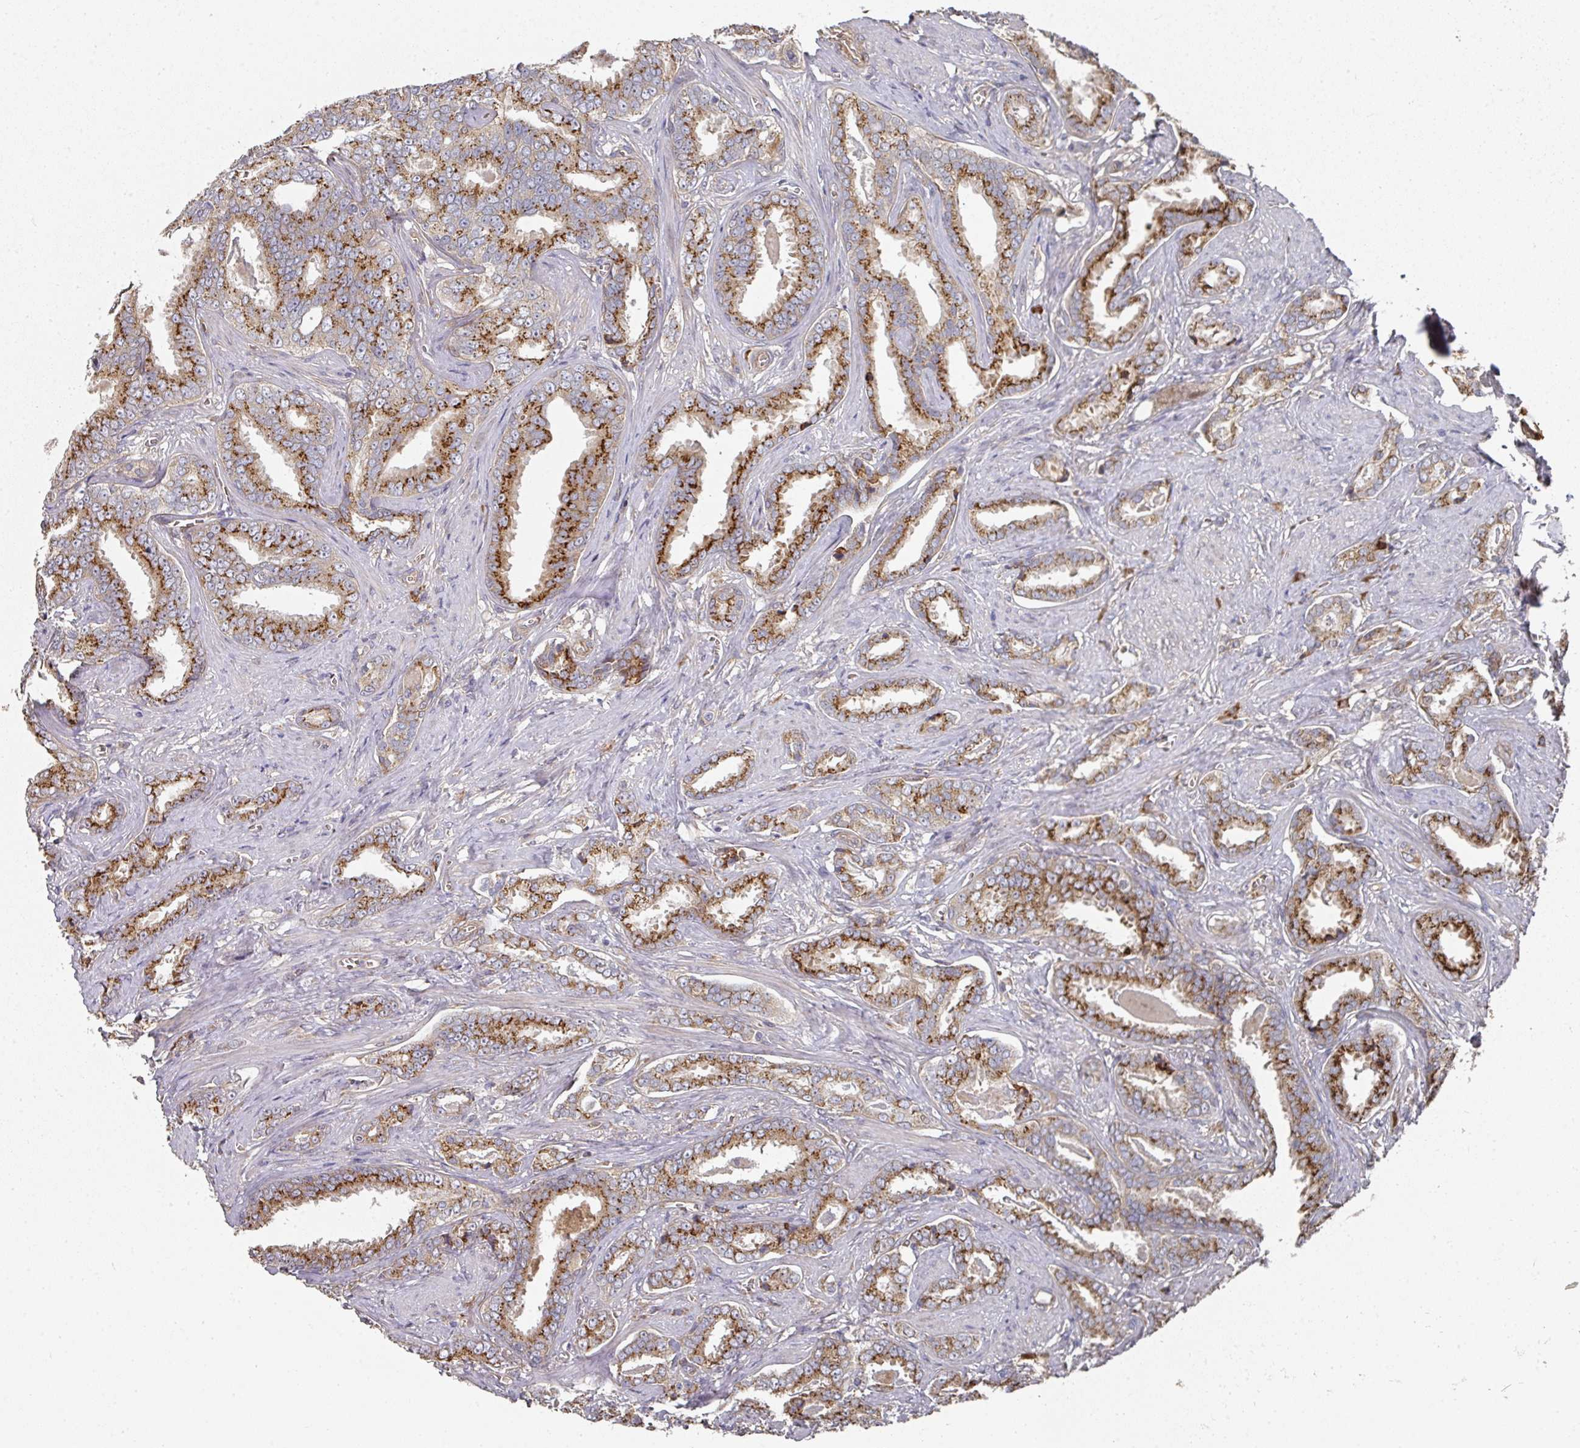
{"staining": {"intensity": "strong", "quantity": ">75%", "location": "cytoplasmic/membranous"}, "tissue": "prostate cancer", "cell_type": "Tumor cells", "image_type": "cancer", "snomed": [{"axis": "morphology", "description": "Adenocarcinoma, High grade"}, {"axis": "topography", "description": "Prostate"}], "caption": "IHC micrograph of neoplastic tissue: human prostate cancer stained using IHC shows high levels of strong protein expression localized specifically in the cytoplasmic/membranous of tumor cells, appearing as a cytoplasmic/membranous brown color.", "gene": "EDEM2", "patient": {"sex": "male", "age": 67}}